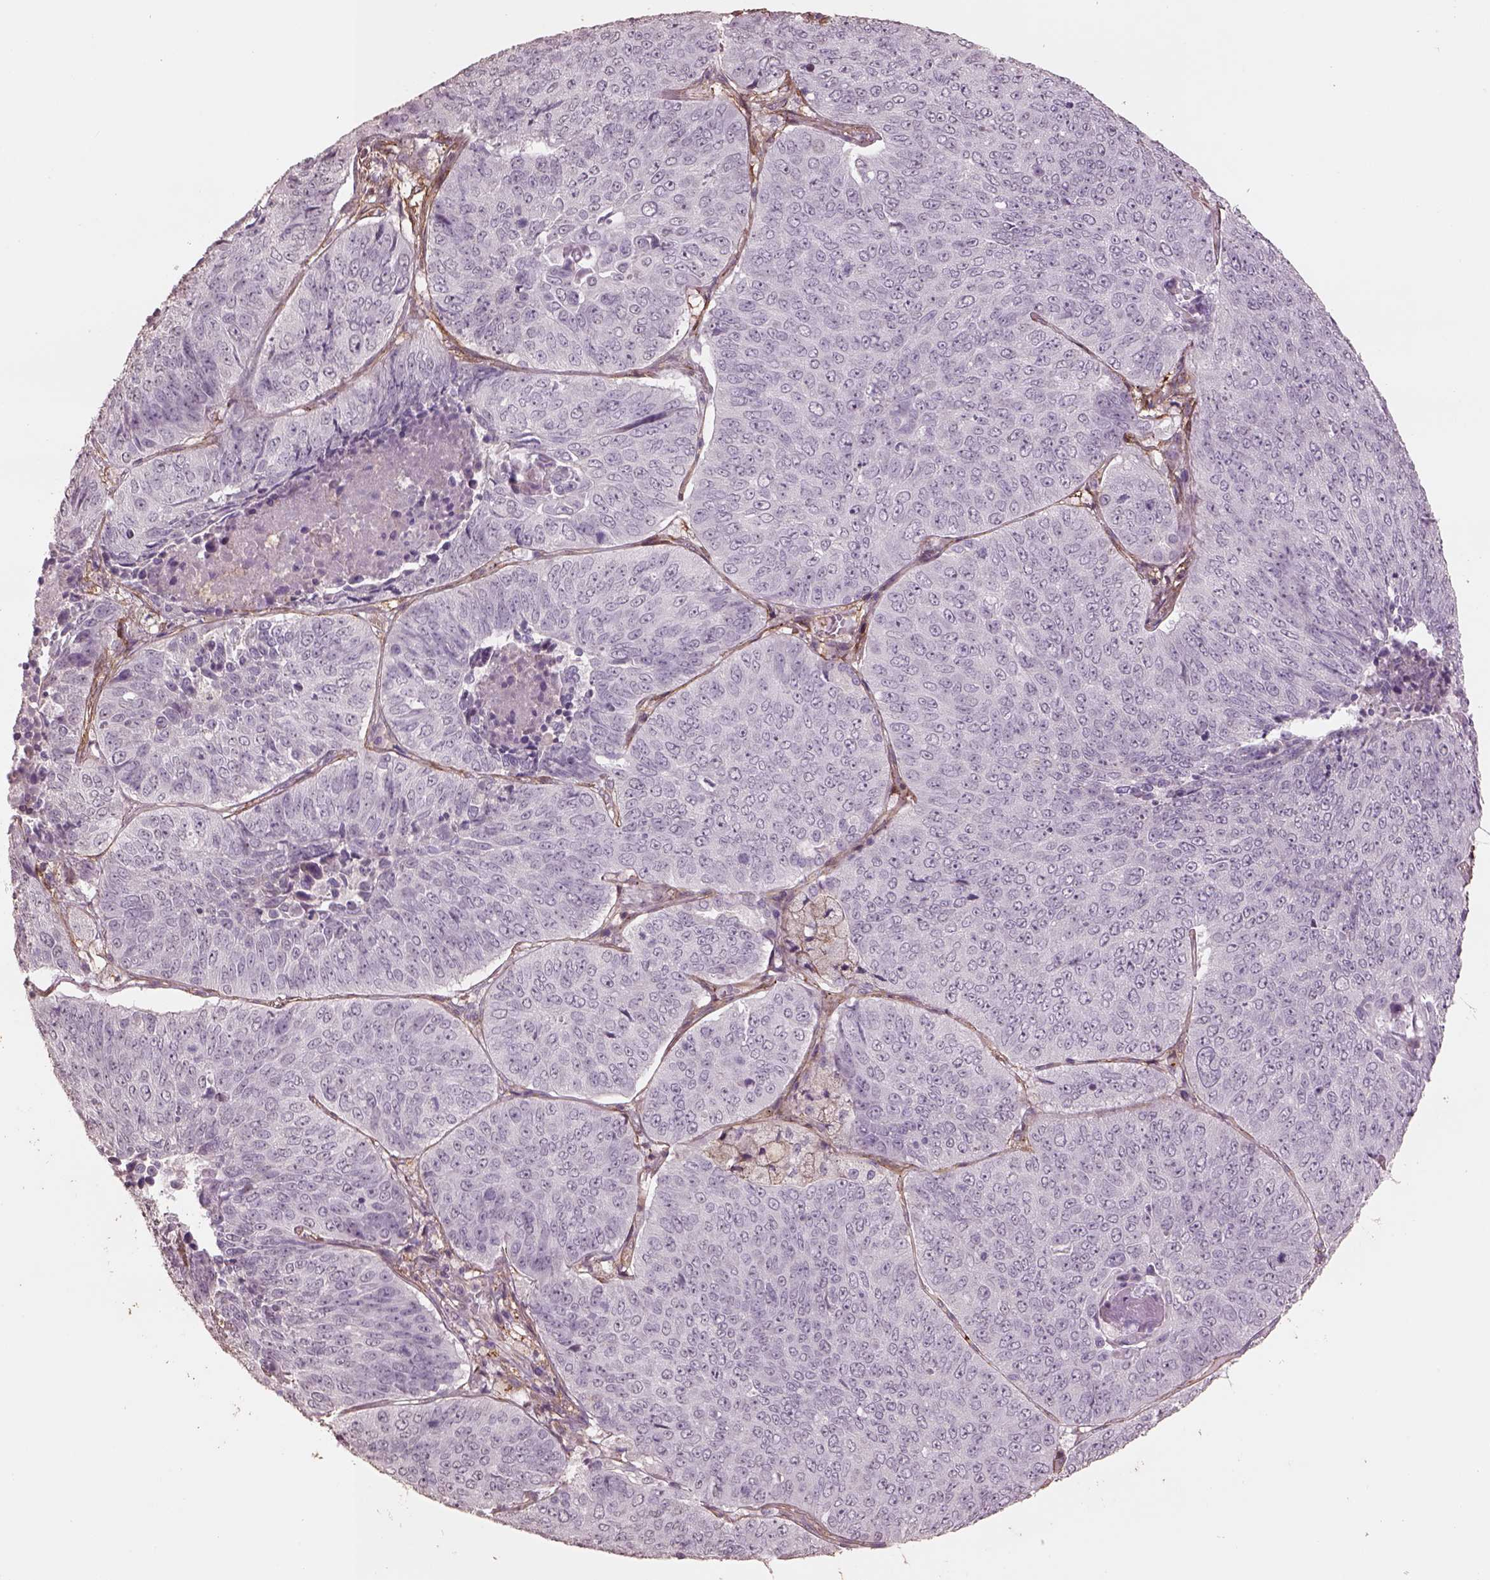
{"staining": {"intensity": "negative", "quantity": "none", "location": "none"}, "tissue": "lung cancer", "cell_type": "Tumor cells", "image_type": "cancer", "snomed": [{"axis": "morphology", "description": "Normal tissue, NOS"}, {"axis": "morphology", "description": "Squamous cell carcinoma, NOS"}, {"axis": "topography", "description": "Bronchus"}, {"axis": "topography", "description": "Lung"}], "caption": "This is an immunohistochemistry (IHC) micrograph of human squamous cell carcinoma (lung). There is no staining in tumor cells.", "gene": "LIN7A", "patient": {"sex": "male", "age": 64}}